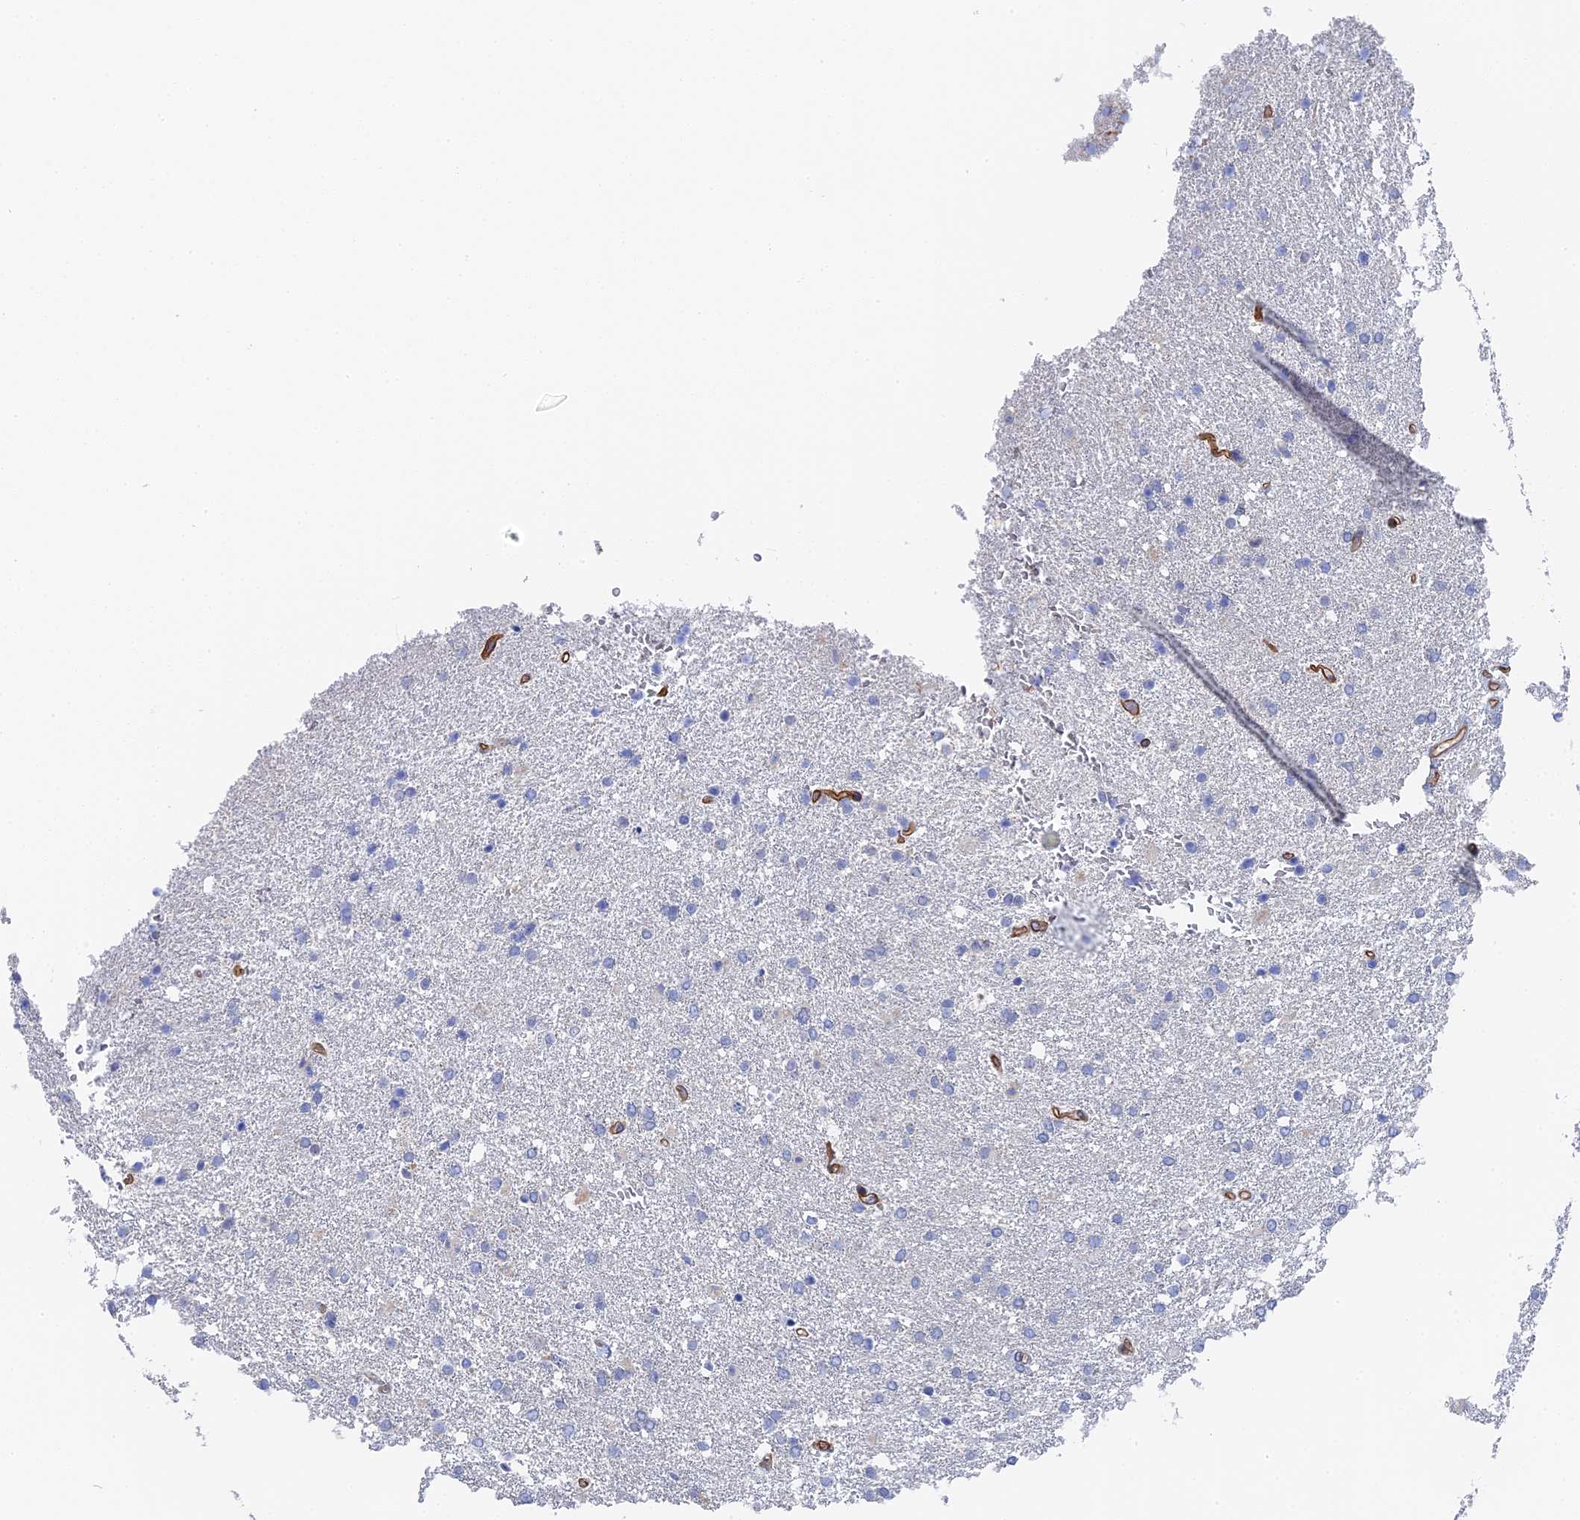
{"staining": {"intensity": "negative", "quantity": "none", "location": "none"}, "tissue": "glioma", "cell_type": "Tumor cells", "image_type": "cancer", "snomed": [{"axis": "morphology", "description": "Glioma, malignant, High grade"}, {"axis": "topography", "description": "Brain"}], "caption": "Glioma was stained to show a protein in brown. There is no significant positivity in tumor cells. (DAB (3,3'-diaminobenzidine) IHC, high magnification).", "gene": "MTHFSD", "patient": {"sex": "male", "age": 72}}